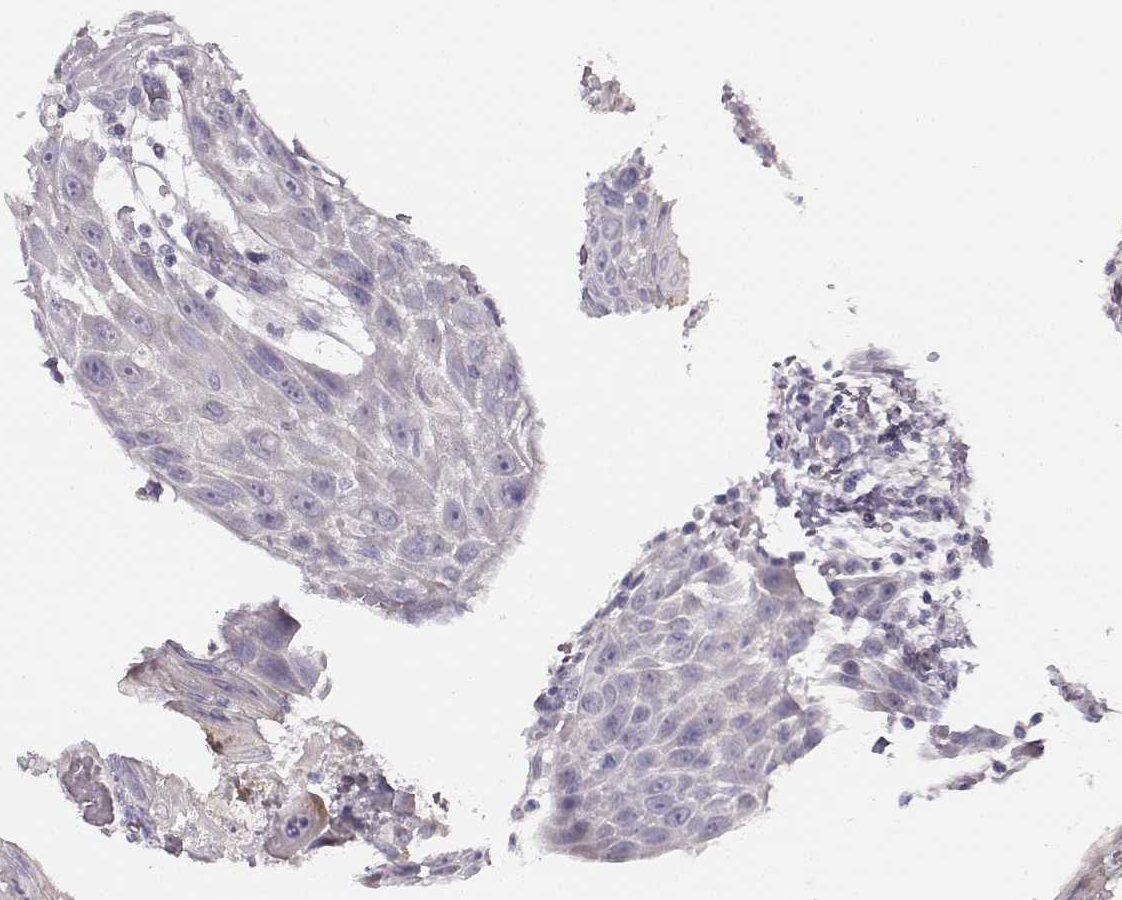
{"staining": {"intensity": "negative", "quantity": "none", "location": "none"}, "tissue": "head and neck cancer", "cell_type": "Tumor cells", "image_type": "cancer", "snomed": [{"axis": "morphology", "description": "Squamous cell carcinoma, NOS"}, {"axis": "topography", "description": "Head-Neck"}], "caption": "Immunohistochemistry (IHC) of head and neck squamous cell carcinoma shows no positivity in tumor cells.", "gene": "MAP6D1", "patient": {"sex": "male", "age": 69}}